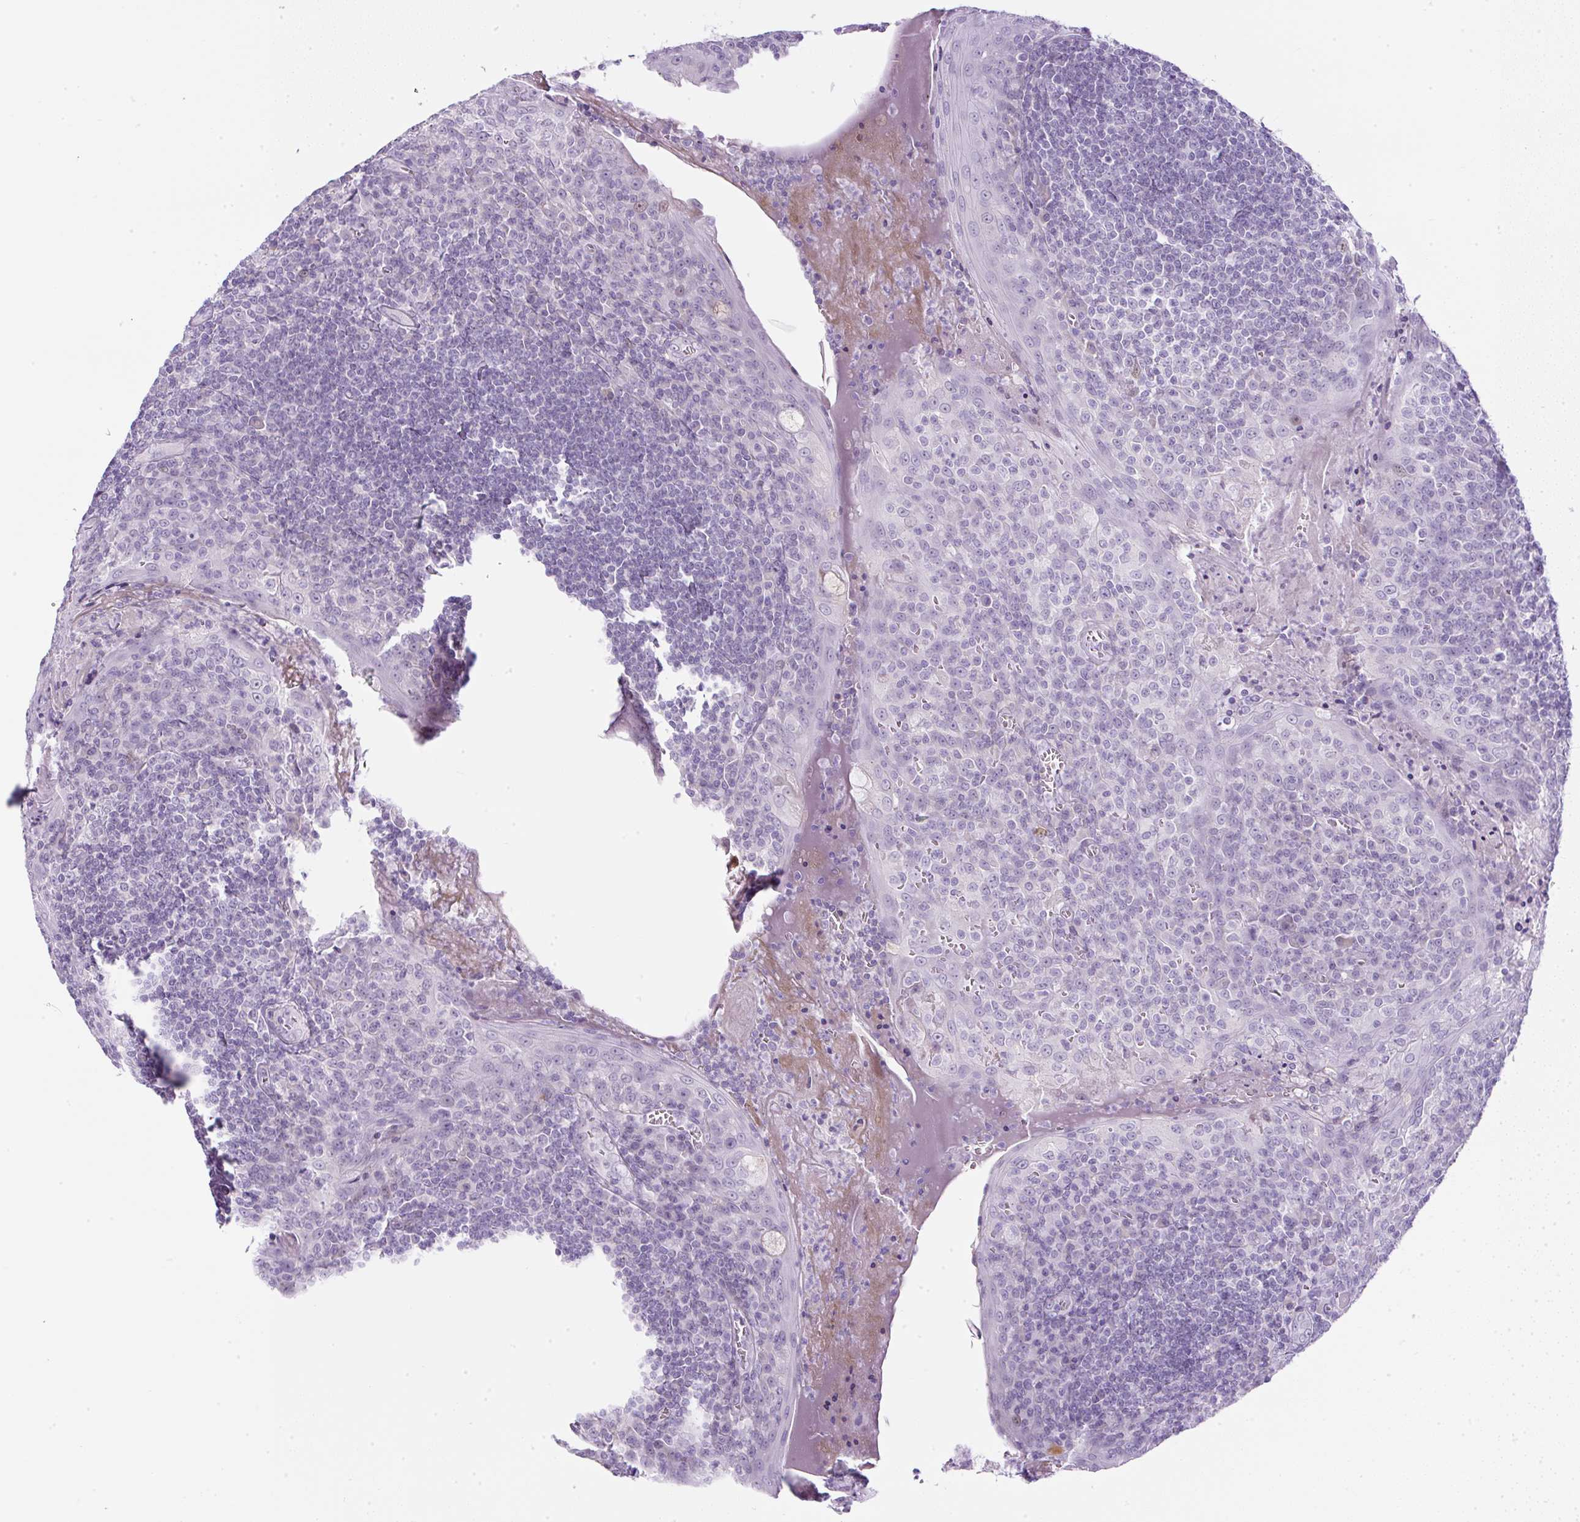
{"staining": {"intensity": "negative", "quantity": "none", "location": "none"}, "tissue": "tonsil", "cell_type": "Germinal center cells", "image_type": "normal", "snomed": [{"axis": "morphology", "description": "Normal tissue, NOS"}, {"axis": "topography", "description": "Tonsil"}], "caption": "Protein analysis of benign tonsil exhibits no significant staining in germinal center cells.", "gene": "FGFBP3", "patient": {"sex": "male", "age": 27}}